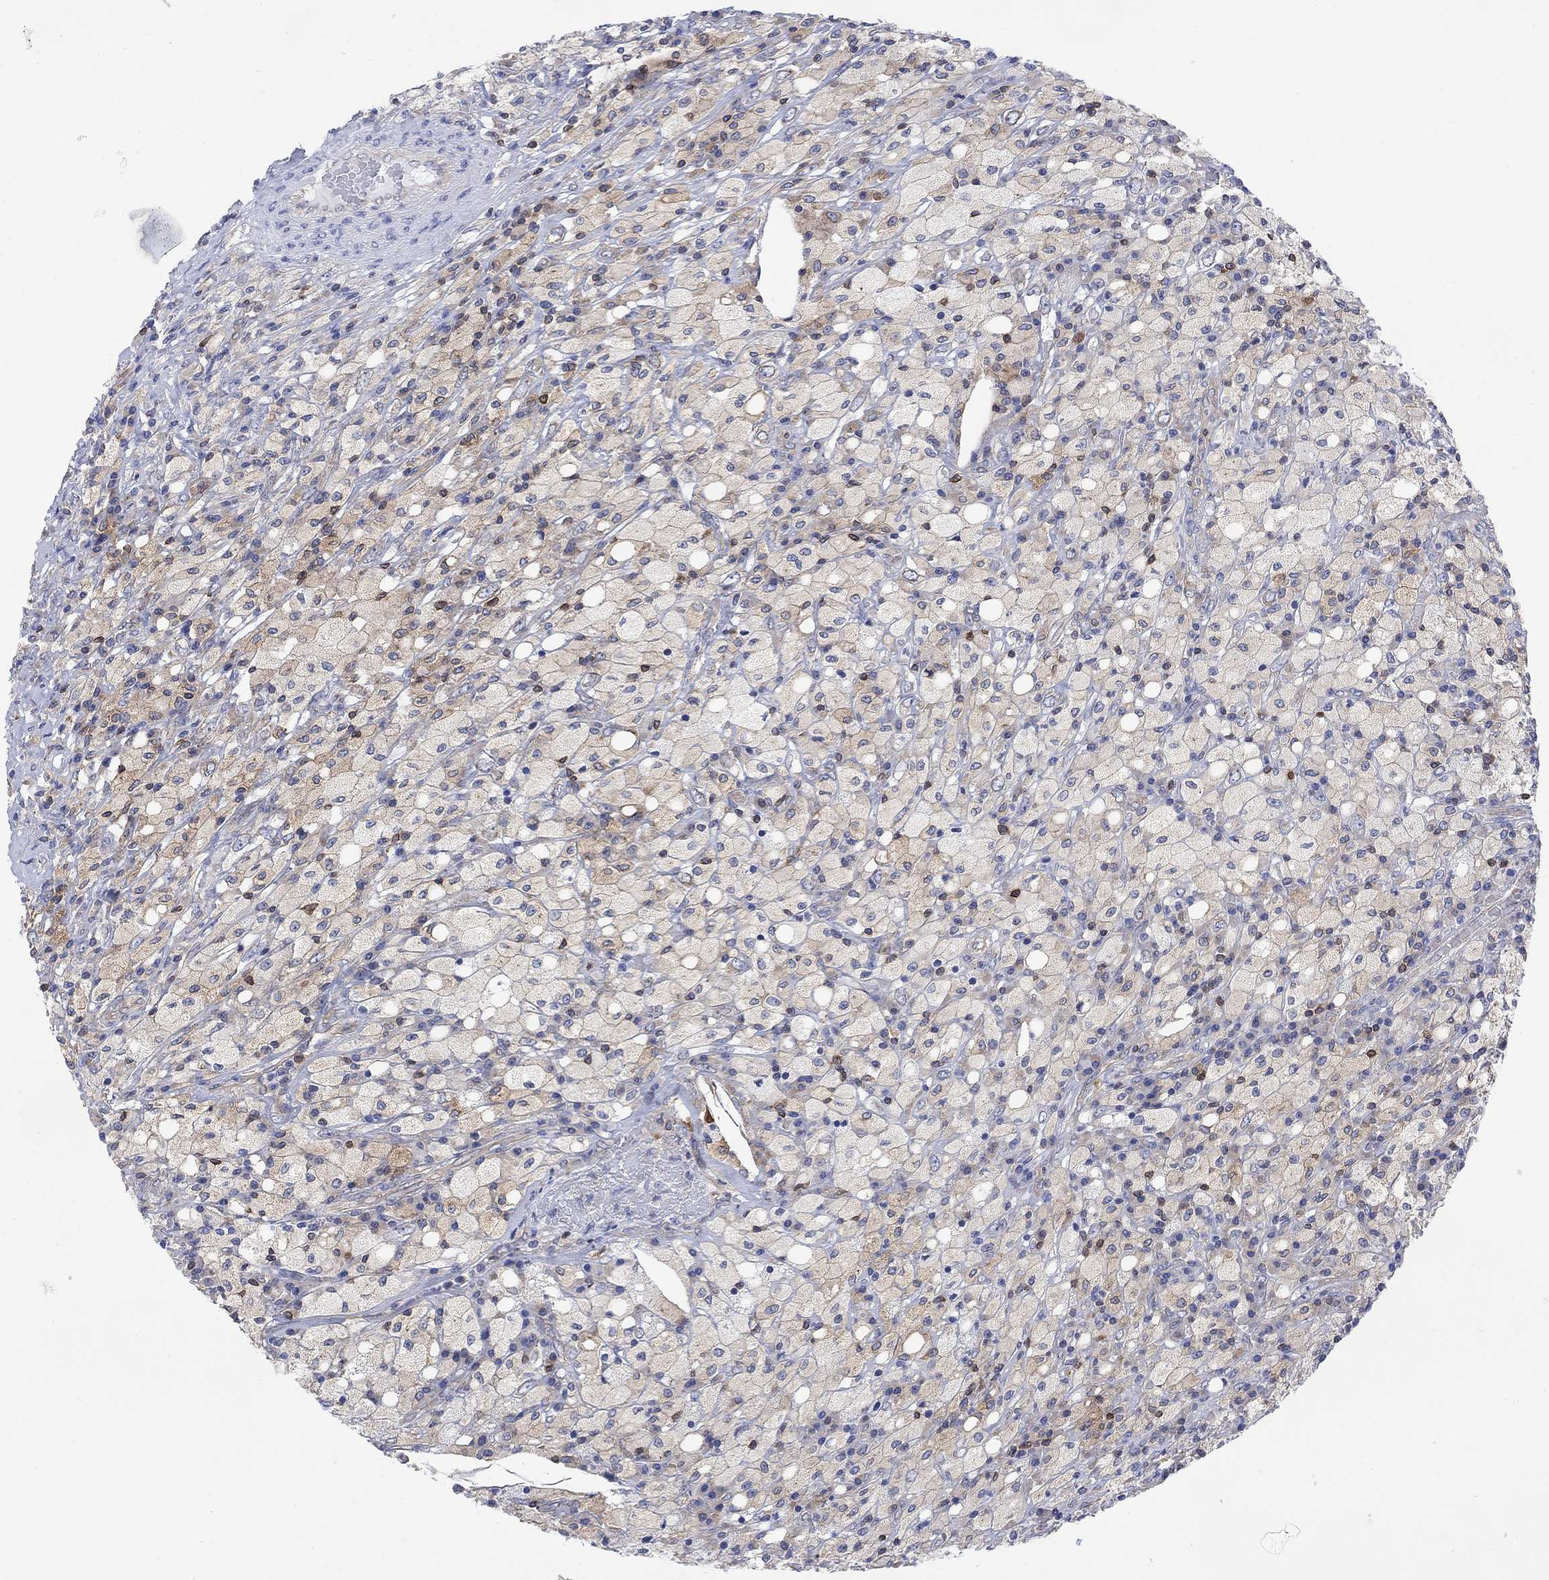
{"staining": {"intensity": "negative", "quantity": "none", "location": "none"}, "tissue": "testis cancer", "cell_type": "Tumor cells", "image_type": "cancer", "snomed": [{"axis": "morphology", "description": "Necrosis, NOS"}, {"axis": "morphology", "description": "Carcinoma, Embryonal, NOS"}, {"axis": "topography", "description": "Testis"}], "caption": "Immunohistochemistry photomicrograph of neoplastic tissue: human testis embryonal carcinoma stained with DAB reveals no significant protein staining in tumor cells.", "gene": "GBP5", "patient": {"sex": "male", "age": 19}}